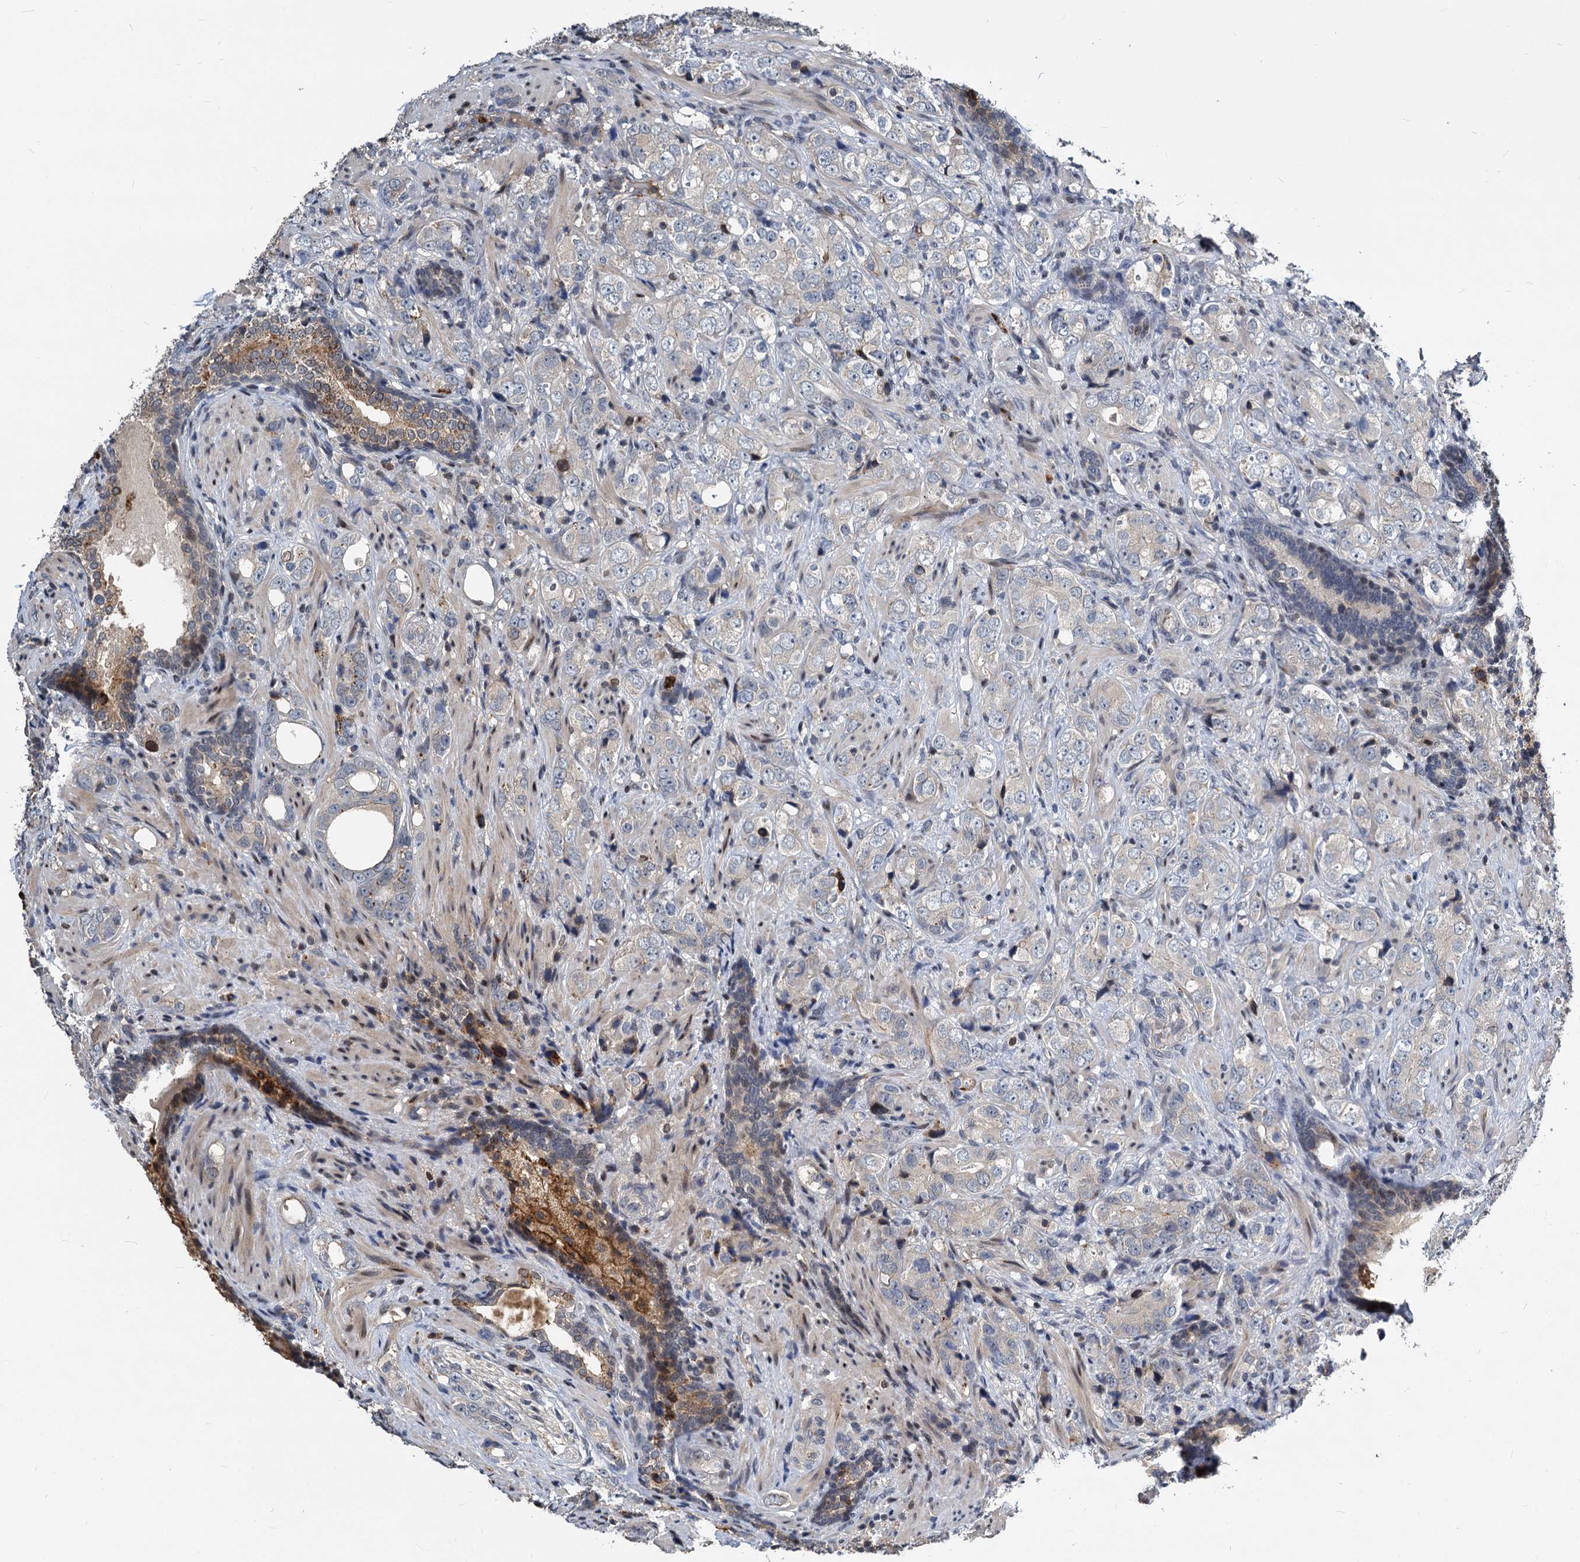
{"staining": {"intensity": "weak", "quantity": "<25%", "location": "cytoplasmic/membranous"}, "tissue": "prostate cancer", "cell_type": "Tumor cells", "image_type": "cancer", "snomed": [{"axis": "morphology", "description": "Adenocarcinoma, High grade"}, {"axis": "topography", "description": "Prostate"}], "caption": "Human adenocarcinoma (high-grade) (prostate) stained for a protein using IHC exhibits no staining in tumor cells.", "gene": "ATG101", "patient": {"sex": "male", "age": 63}}